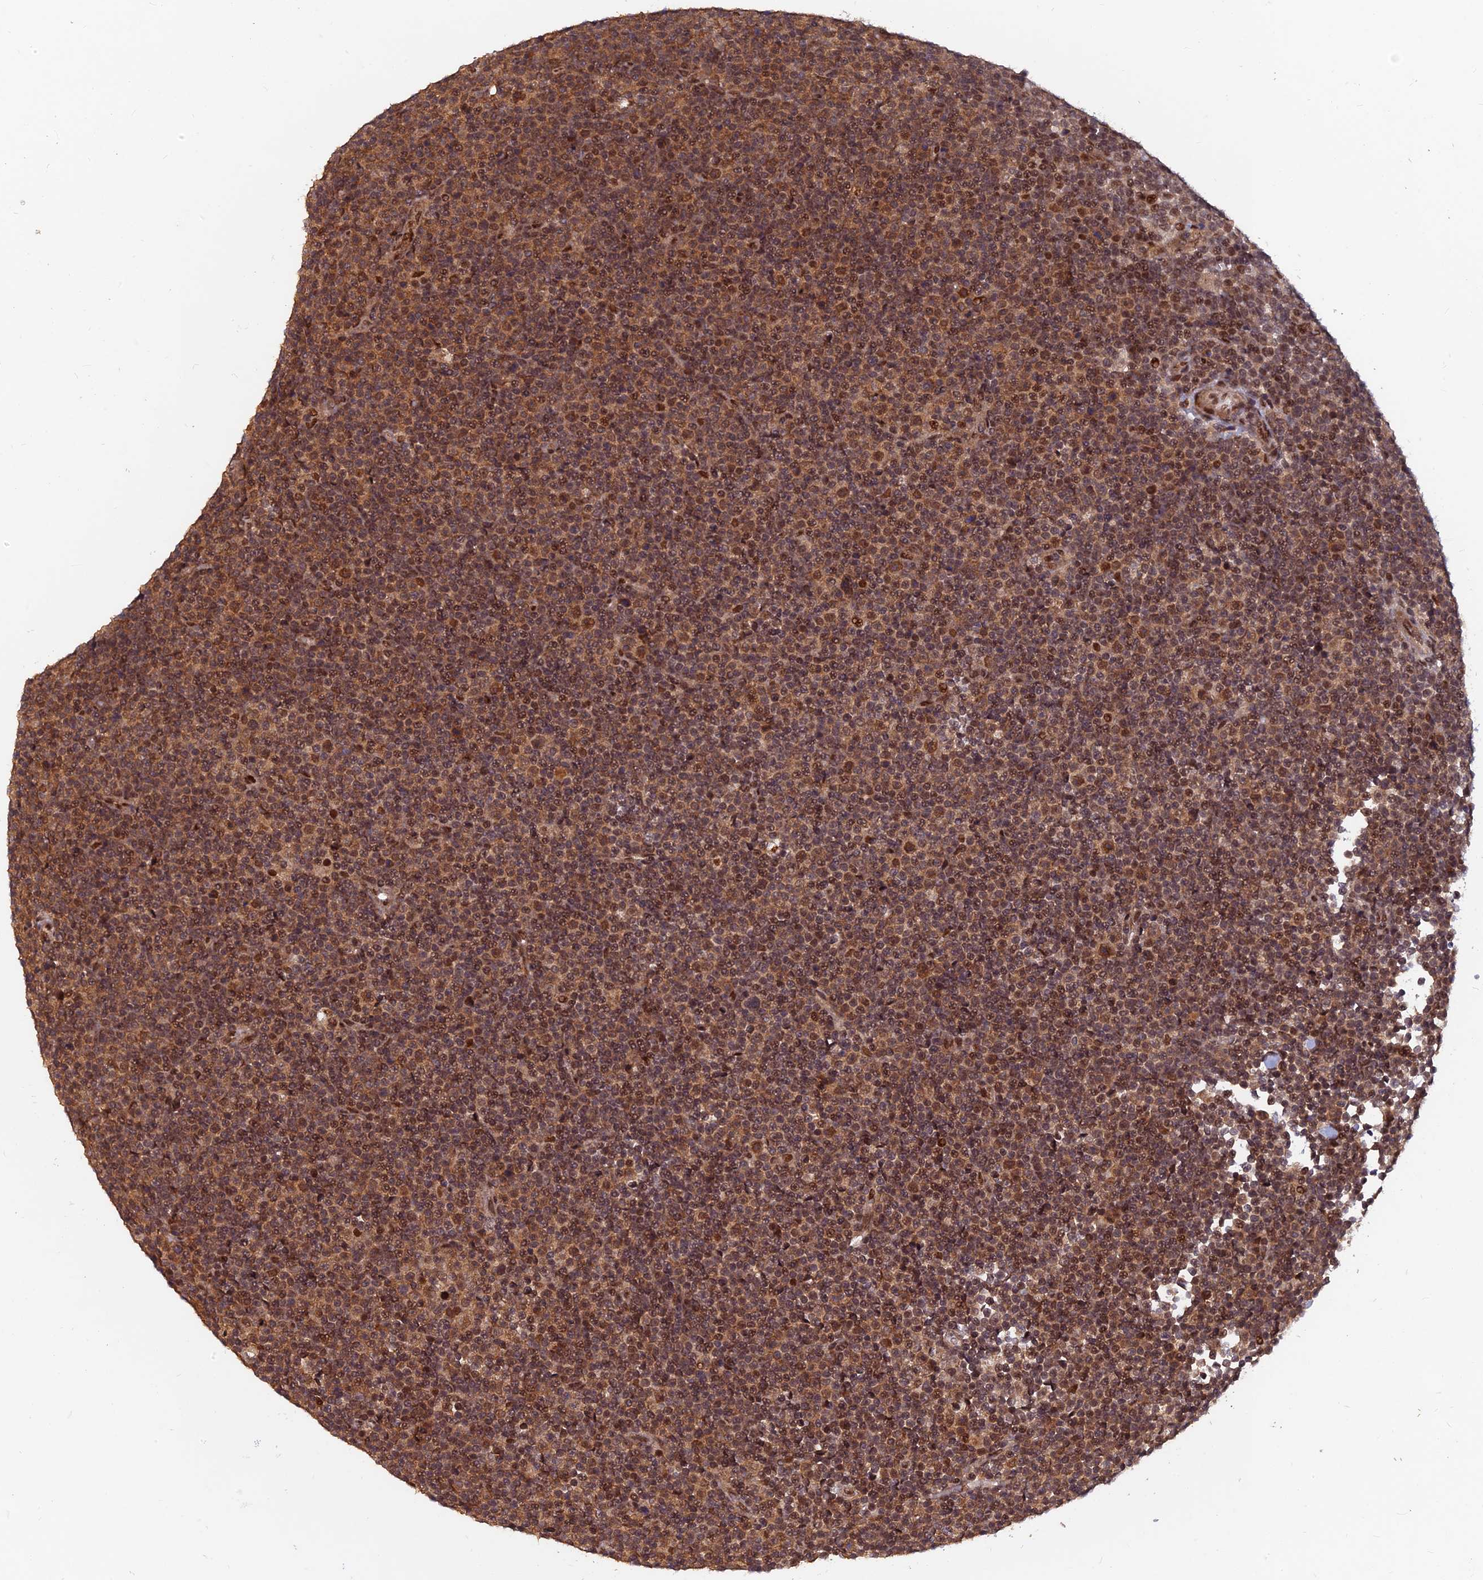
{"staining": {"intensity": "moderate", "quantity": "25%-75%", "location": "nuclear"}, "tissue": "lymphoma", "cell_type": "Tumor cells", "image_type": "cancer", "snomed": [{"axis": "morphology", "description": "Malignant lymphoma, non-Hodgkin's type, Low grade"}, {"axis": "topography", "description": "Lymph node"}], "caption": "This image exhibits lymphoma stained with immunohistochemistry to label a protein in brown. The nuclear of tumor cells show moderate positivity for the protein. Nuclei are counter-stained blue.", "gene": "FAM53C", "patient": {"sex": "female", "age": 67}}